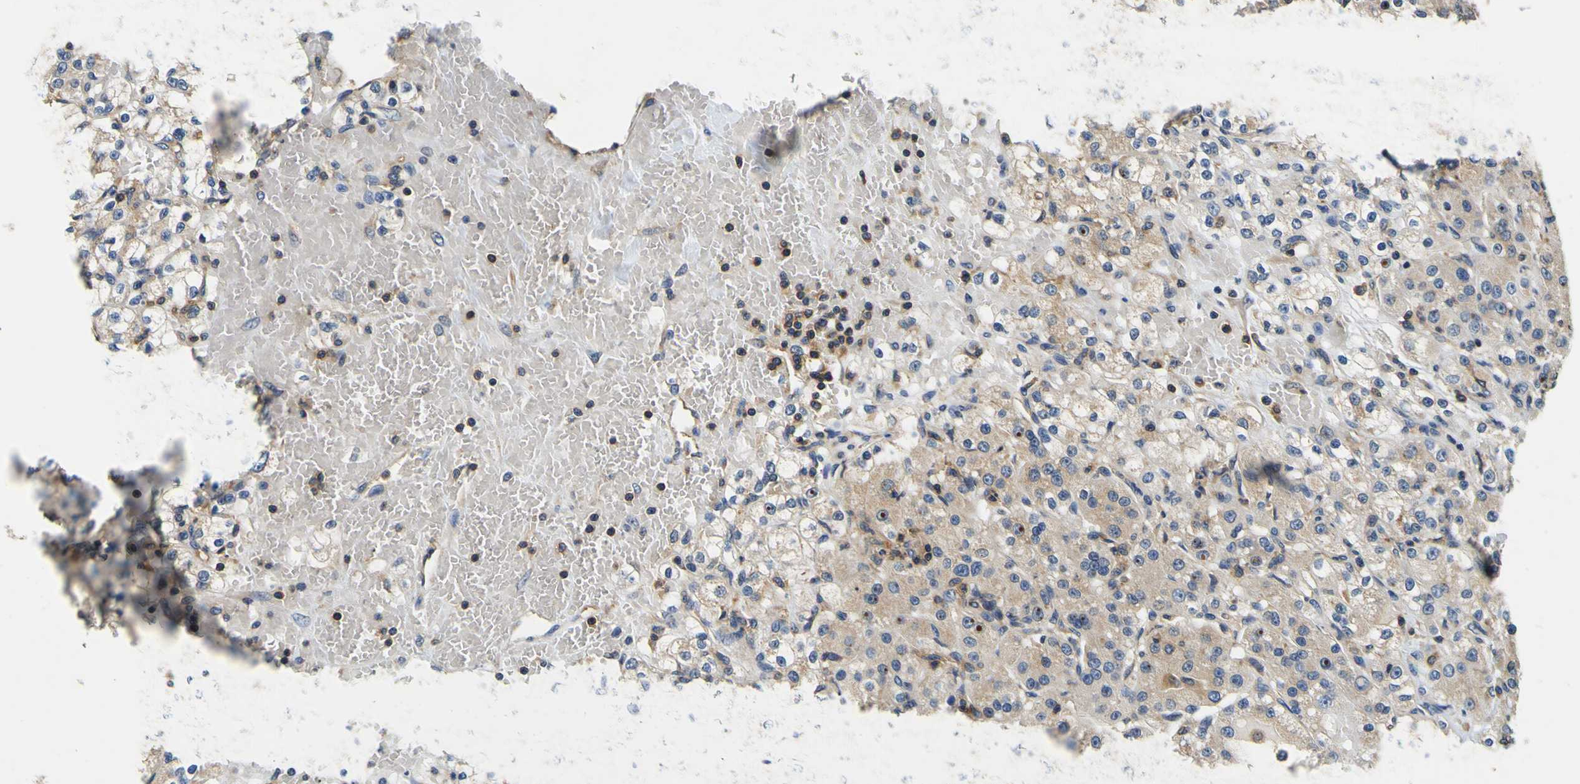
{"staining": {"intensity": "weak", "quantity": ">75%", "location": "cytoplasmic/membranous"}, "tissue": "renal cancer", "cell_type": "Tumor cells", "image_type": "cancer", "snomed": [{"axis": "morphology", "description": "Normal tissue, NOS"}, {"axis": "morphology", "description": "Adenocarcinoma, NOS"}, {"axis": "topography", "description": "Kidney"}], "caption": "Protein expression analysis of human adenocarcinoma (renal) reveals weak cytoplasmic/membranous expression in approximately >75% of tumor cells. (DAB IHC with brightfield microscopy, high magnification).", "gene": "CNR2", "patient": {"sex": "male", "age": 61}}